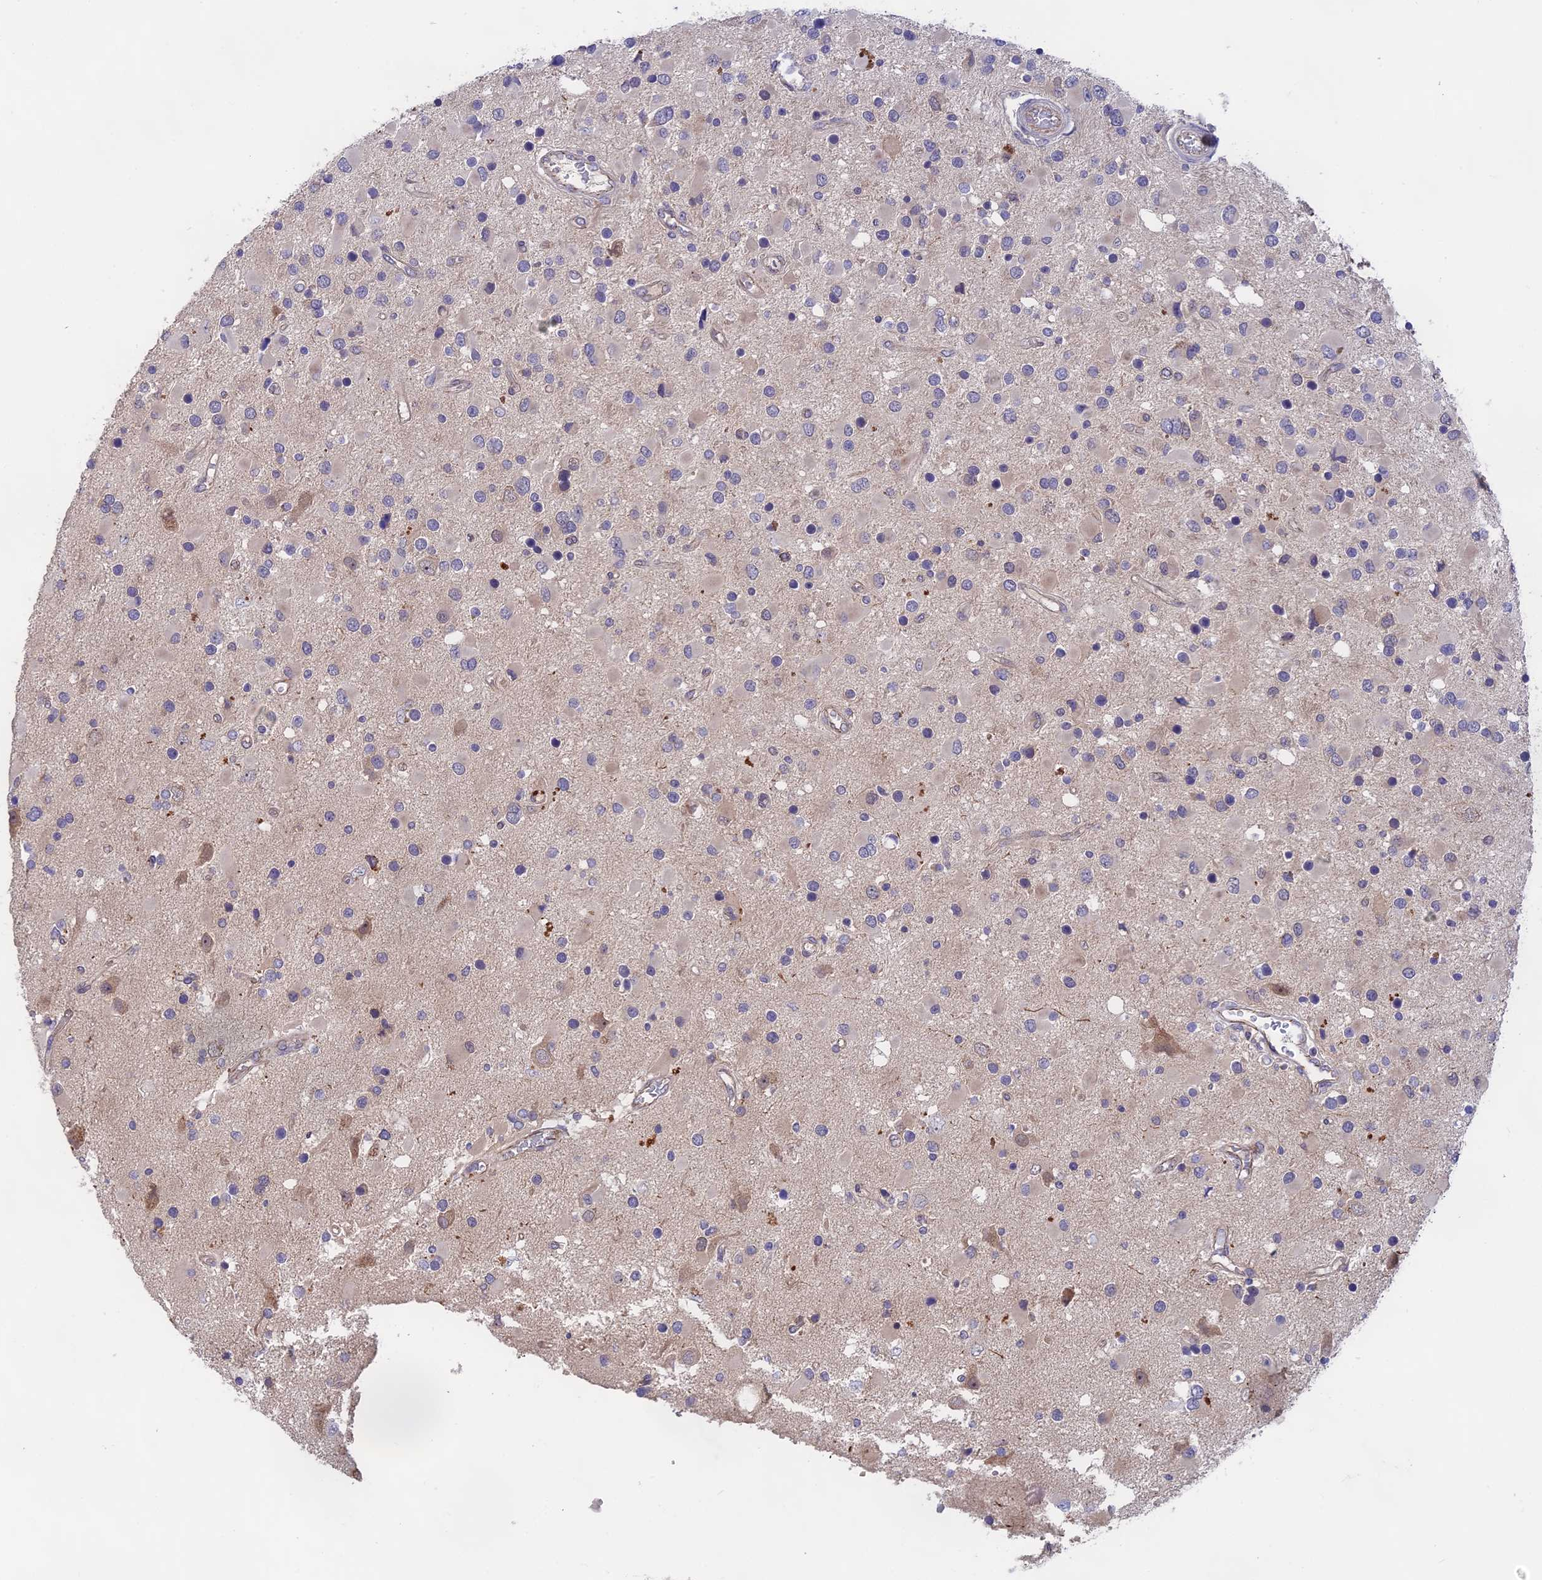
{"staining": {"intensity": "negative", "quantity": "none", "location": "none"}, "tissue": "glioma", "cell_type": "Tumor cells", "image_type": "cancer", "snomed": [{"axis": "morphology", "description": "Glioma, malignant, High grade"}, {"axis": "topography", "description": "Brain"}], "caption": "A histopathology image of human malignant high-grade glioma is negative for staining in tumor cells.", "gene": "TENT4B", "patient": {"sex": "male", "age": 53}}